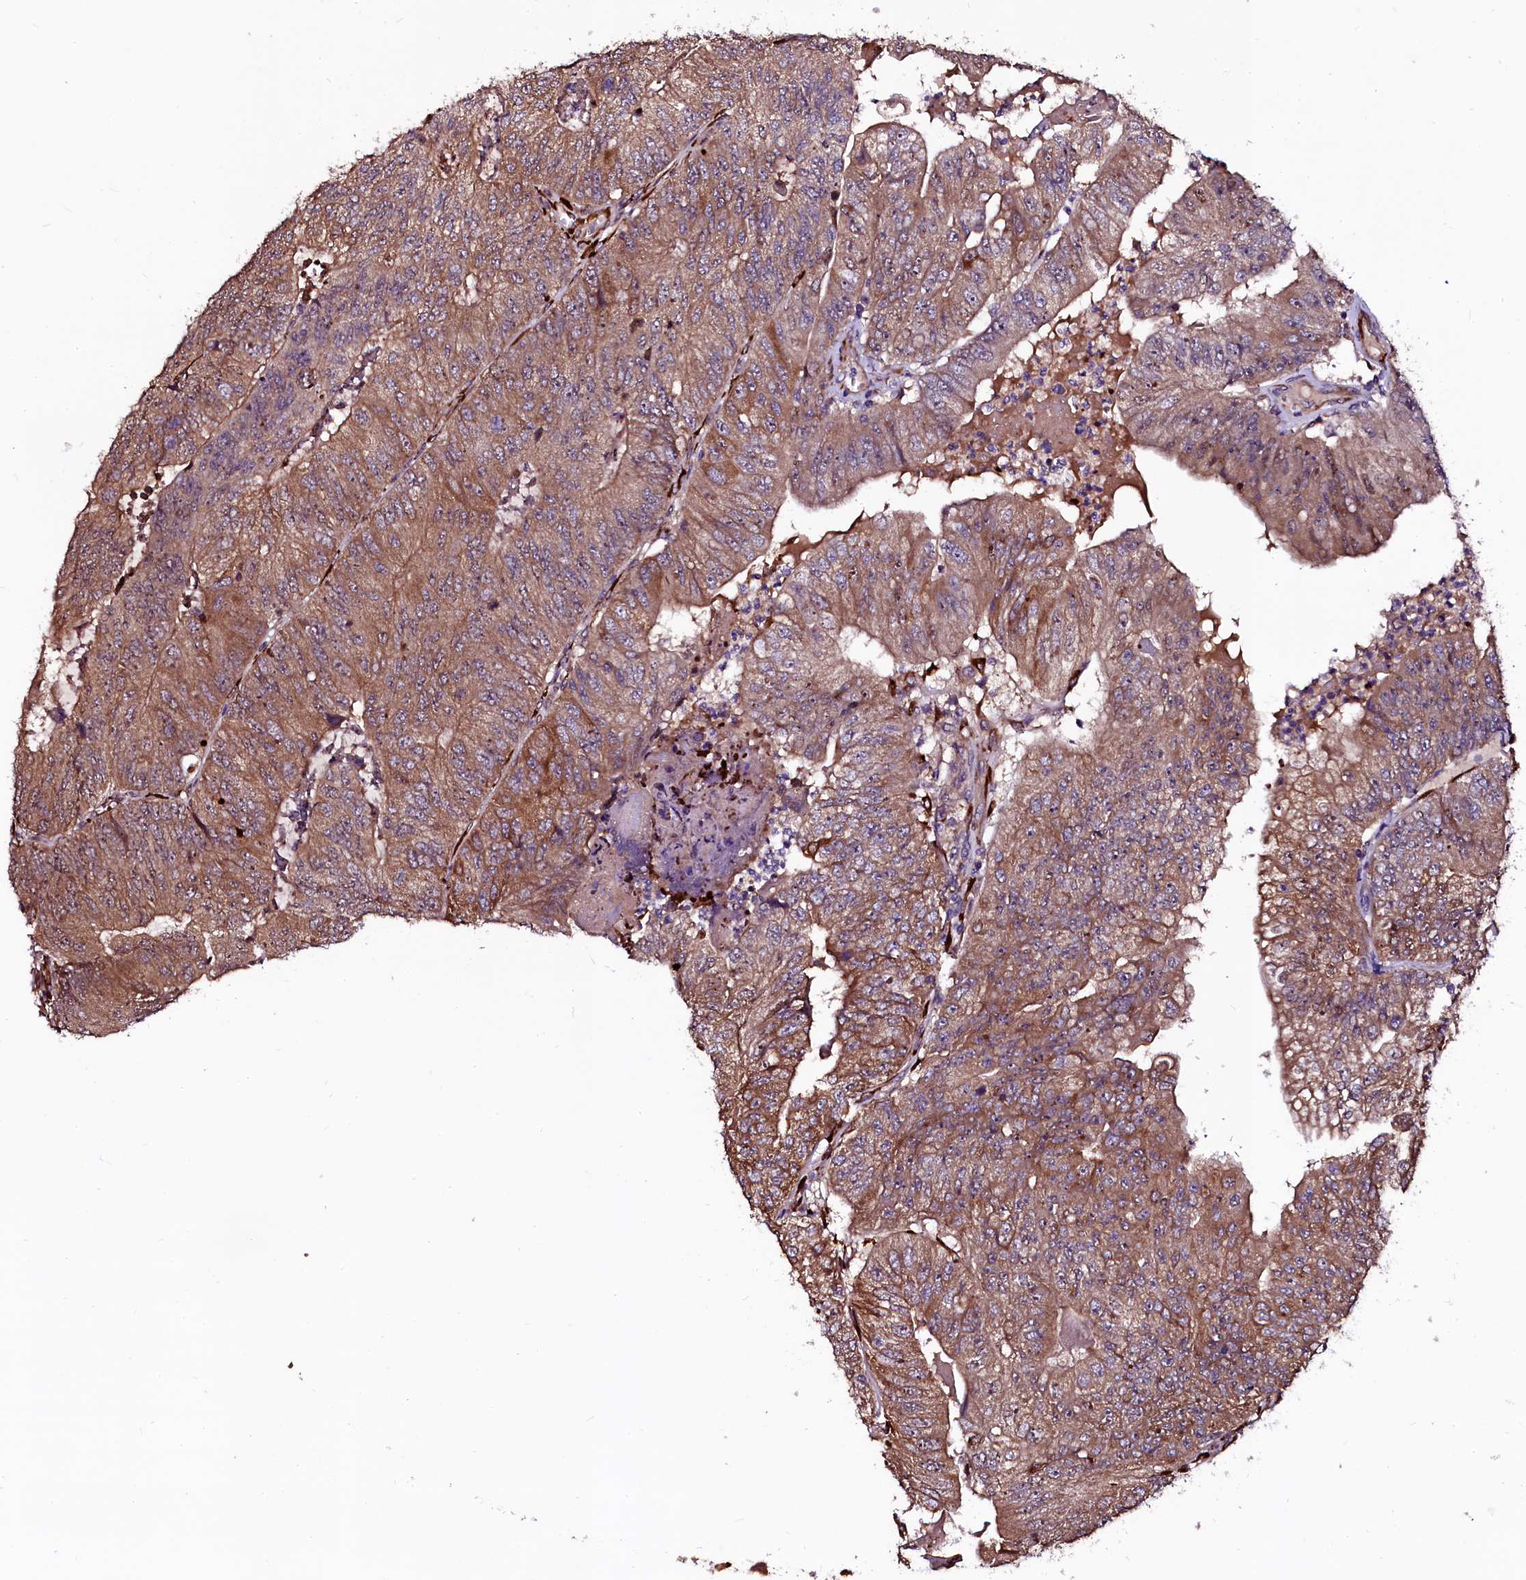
{"staining": {"intensity": "moderate", "quantity": ">75%", "location": "cytoplasmic/membranous"}, "tissue": "colorectal cancer", "cell_type": "Tumor cells", "image_type": "cancer", "snomed": [{"axis": "morphology", "description": "Adenocarcinoma, NOS"}, {"axis": "topography", "description": "Colon"}], "caption": "There is medium levels of moderate cytoplasmic/membranous expression in tumor cells of colorectal cancer, as demonstrated by immunohistochemical staining (brown color).", "gene": "N4BP1", "patient": {"sex": "female", "age": 67}}